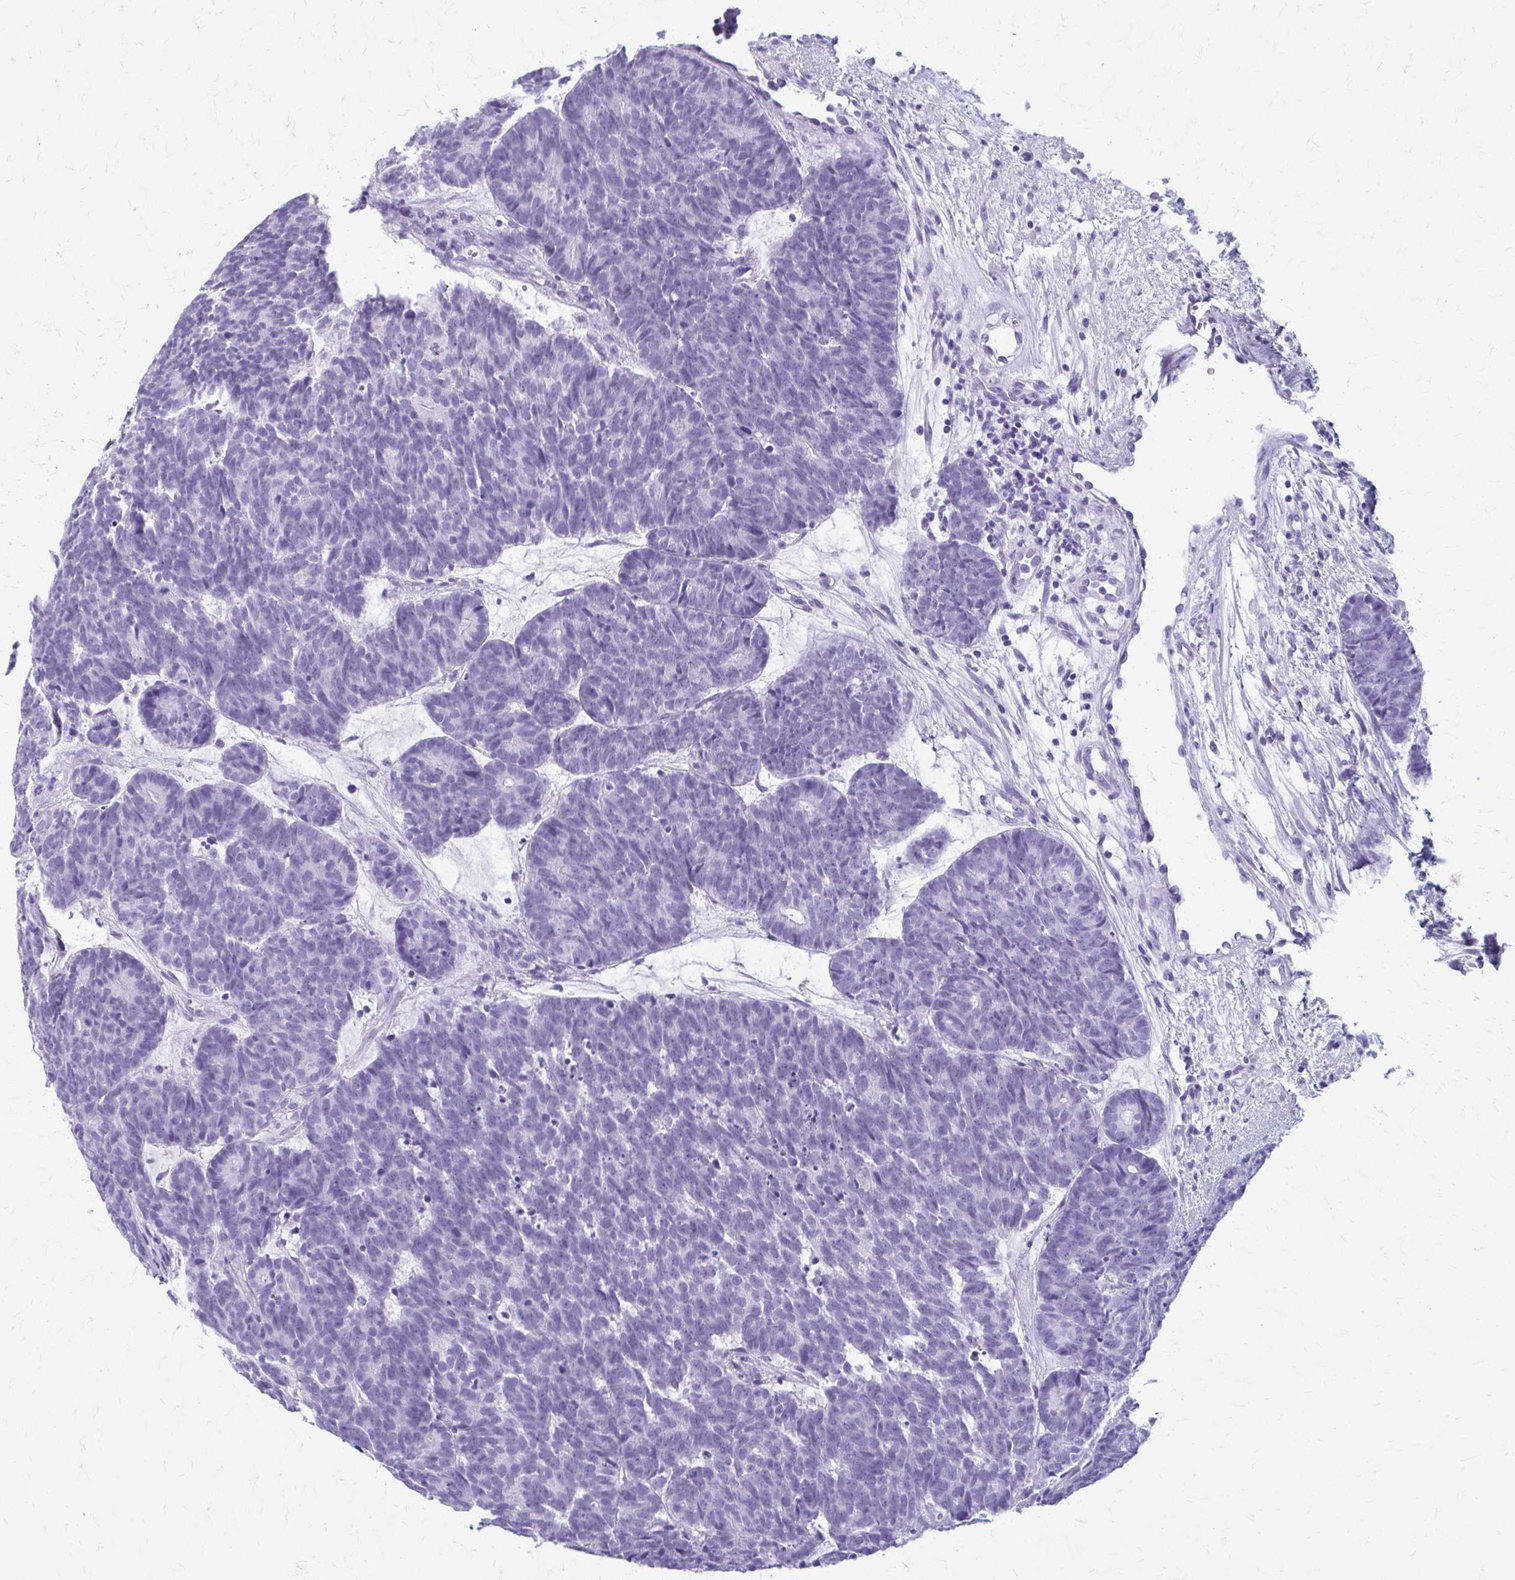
{"staining": {"intensity": "negative", "quantity": "none", "location": "none"}, "tissue": "head and neck cancer", "cell_type": "Tumor cells", "image_type": "cancer", "snomed": [{"axis": "morphology", "description": "Adenocarcinoma, NOS"}, {"axis": "topography", "description": "Head-Neck"}], "caption": "This is an immunohistochemistry (IHC) image of head and neck adenocarcinoma. There is no expression in tumor cells.", "gene": "CELF5", "patient": {"sex": "female", "age": 81}}